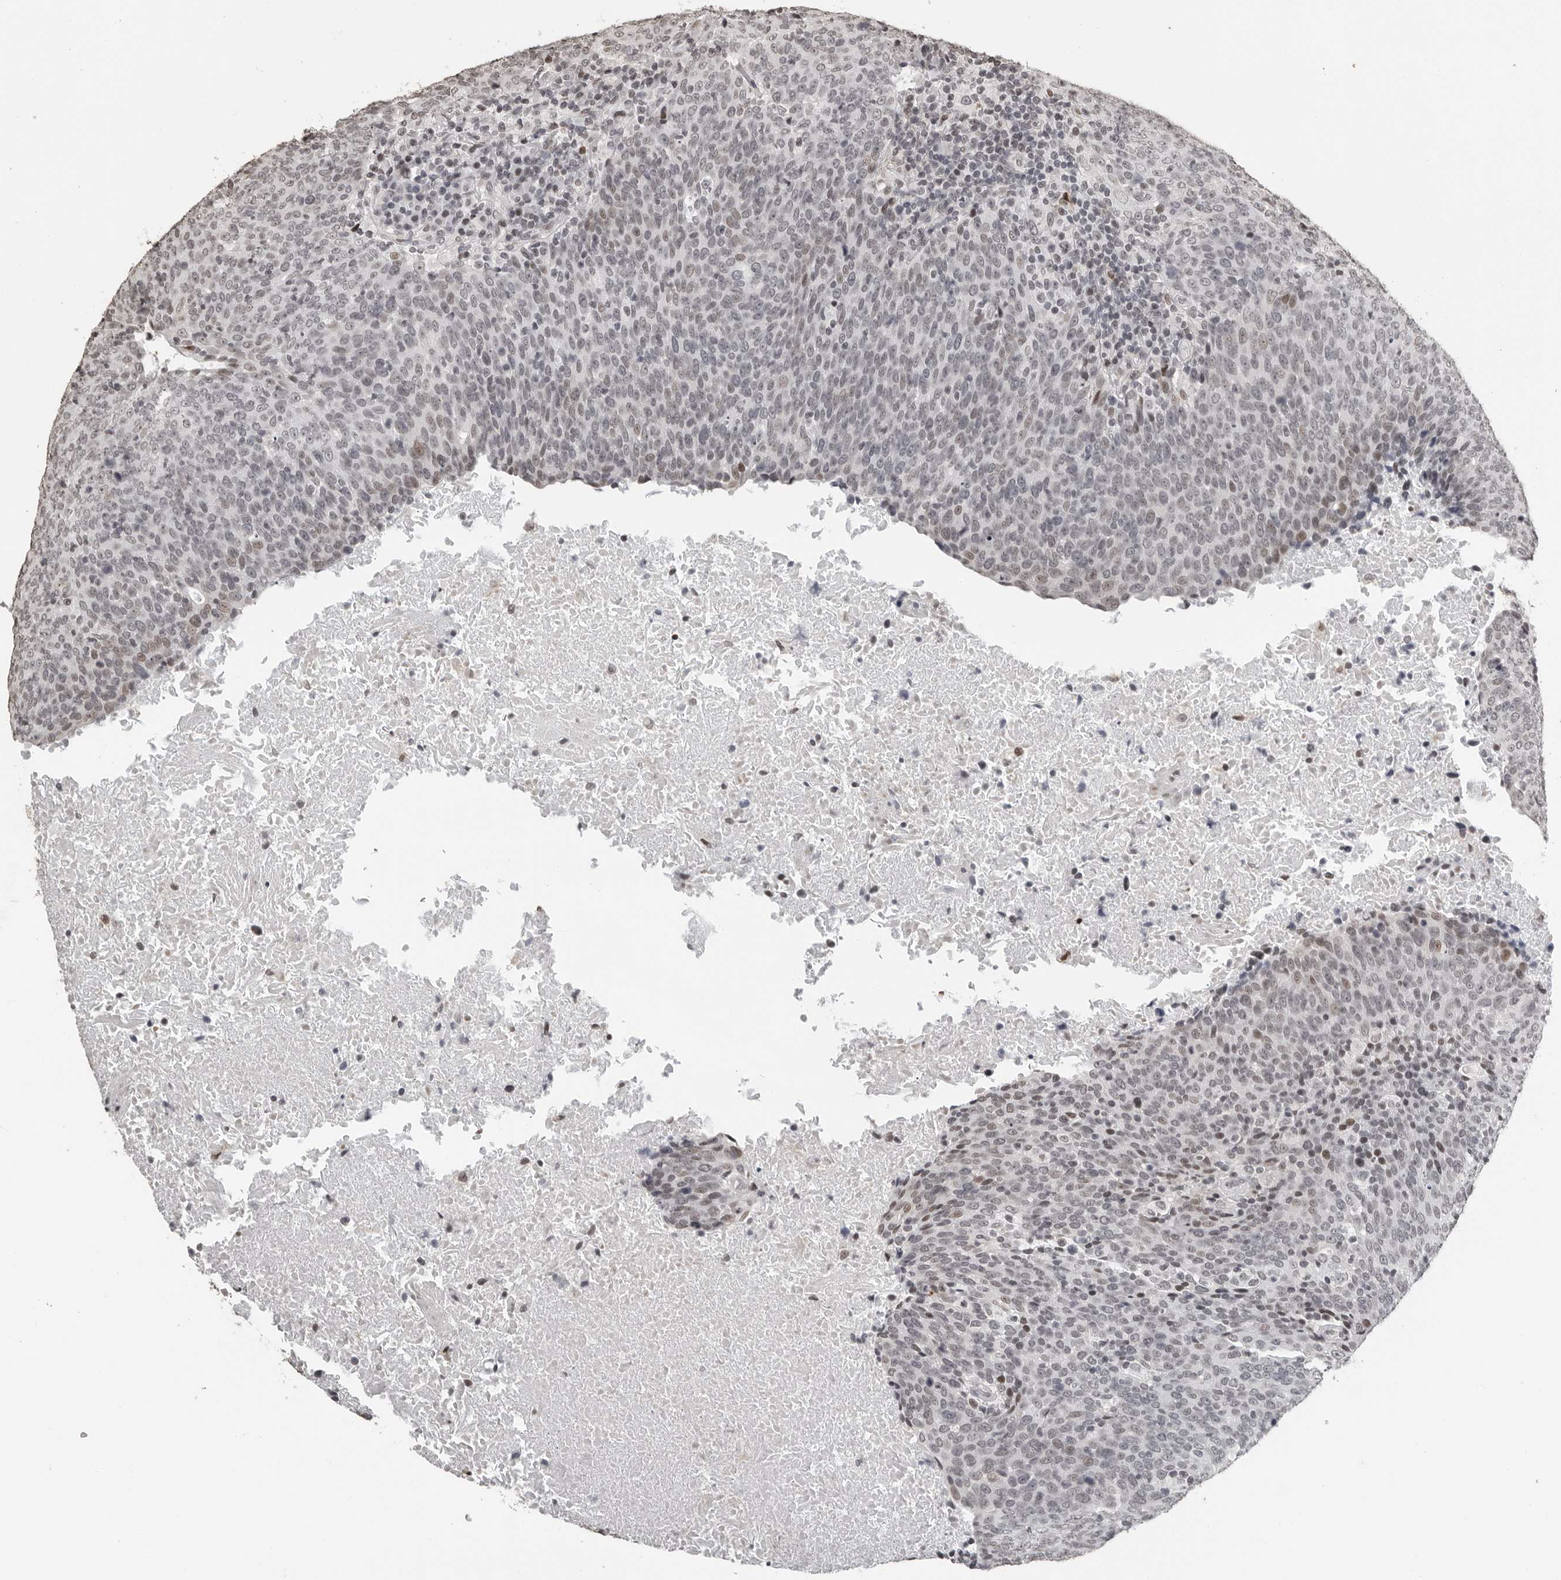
{"staining": {"intensity": "weak", "quantity": "<25%", "location": "nuclear"}, "tissue": "head and neck cancer", "cell_type": "Tumor cells", "image_type": "cancer", "snomed": [{"axis": "morphology", "description": "Squamous cell carcinoma, NOS"}, {"axis": "morphology", "description": "Squamous cell carcinoma, metastatic, NOS"}, {"axis": "topography", "description": "Lymph node"}, {"axis": "topography", "description": "Head-Neck"}], "caption": "A histopathology image of human head and neck metastatic squamous cell carcinoma is negative for staining in tumor cells.", "gene": "ORC1", "patient": {"sex": "male", "age": 62}}